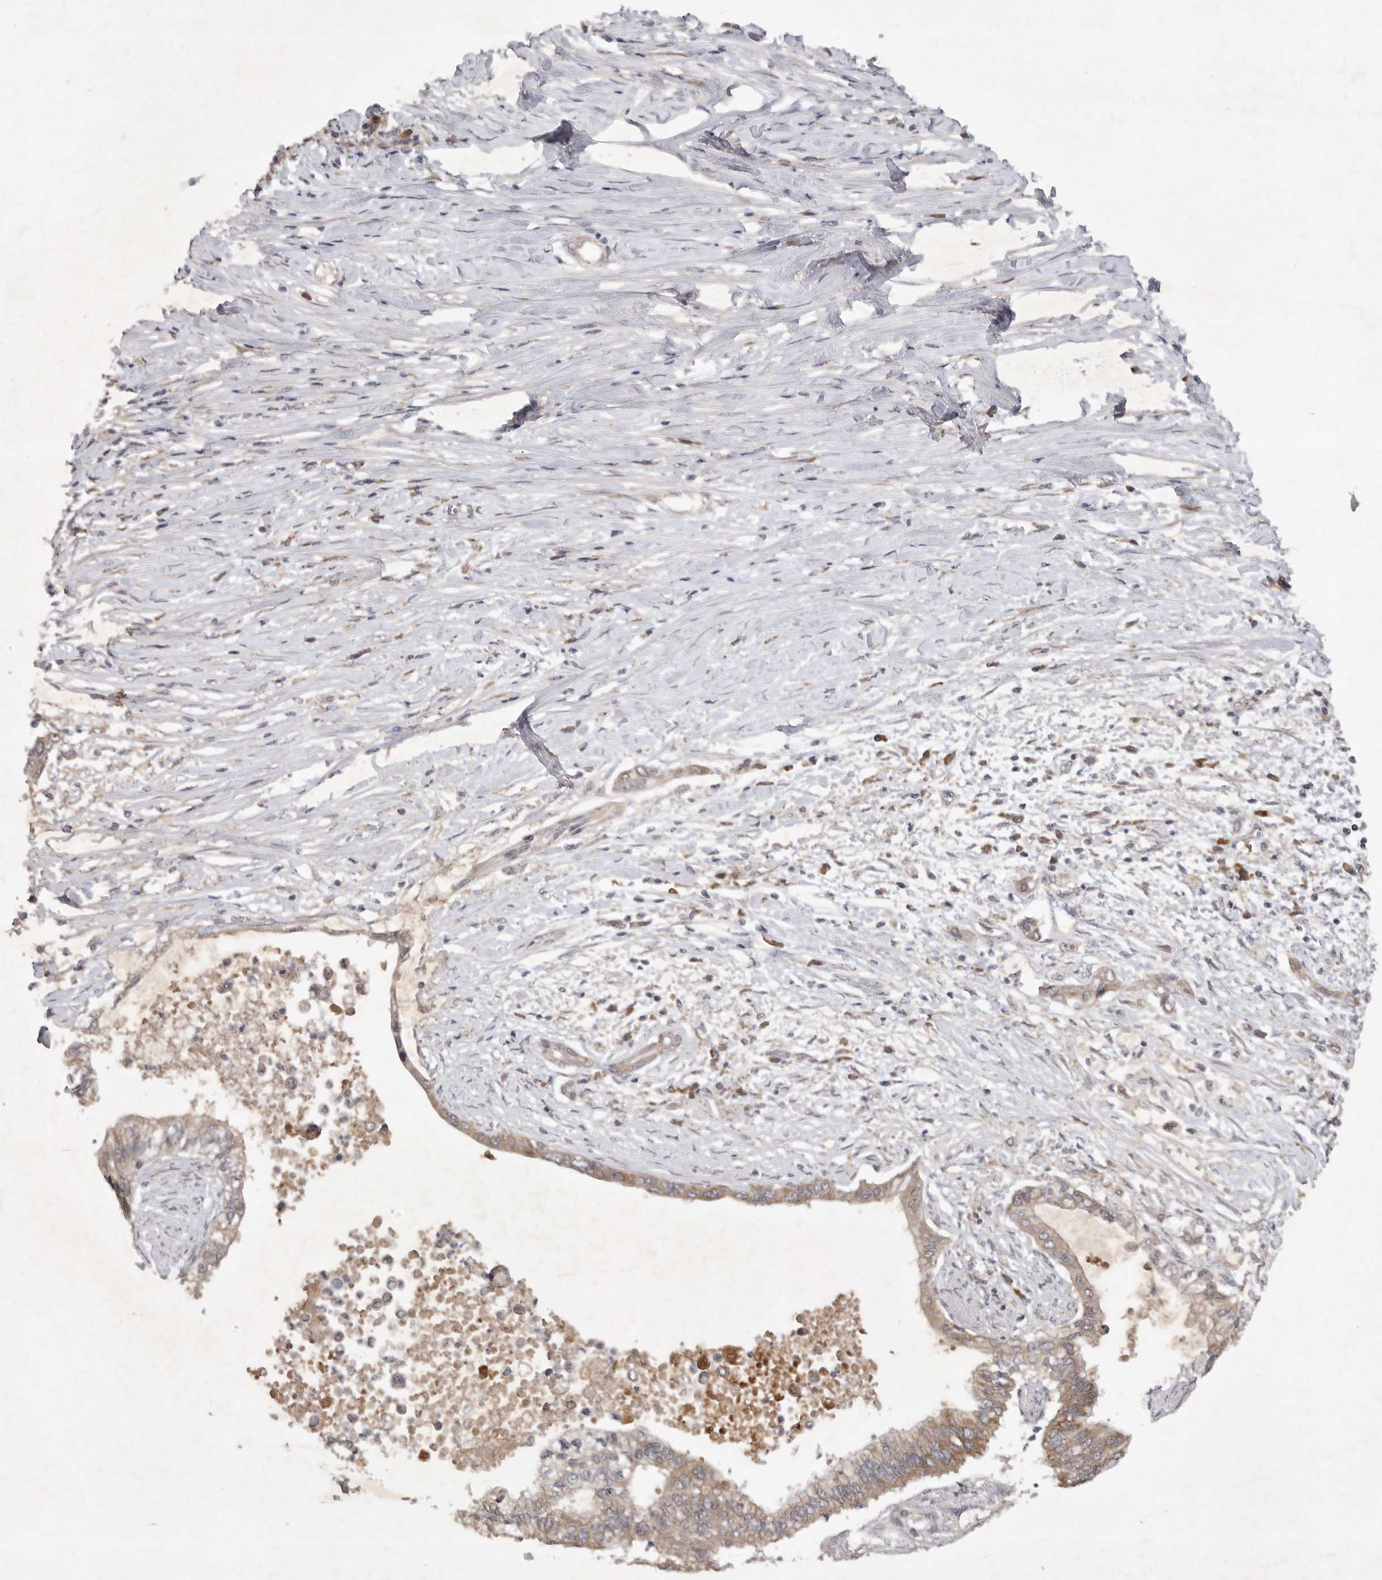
{"staining": {"intensity": "weak", "quantity": ">75%", "location": "cytoplasmic/membranous"}, "tissue": "pancreatic cancer", "cell_type": "Tumor cells", "image_type": "cancer", "snomed": [{"axis": "morphology", "description": "Normal tissue, NOS"}, {"axis": "morphology", "description": "Adenocarcinoma, NOS"}, {"axis": "topography", "description": "Pancreas"}, {"axis": "topography", "description": "Peripheral nerve tissue"}], "caption": "DAB (3,3'-diaminobenzidine) immunohistochemical staining of human pancreatic adenocarcinoma demonstrates weak cytoplasmic/membranous protein staining in approximately >75% of tumor cells. (Brightfield microscopy of DAB IHC at high magnification).", "gene": "EDEM3", "patient": {"sex": "male", "age": 59}}